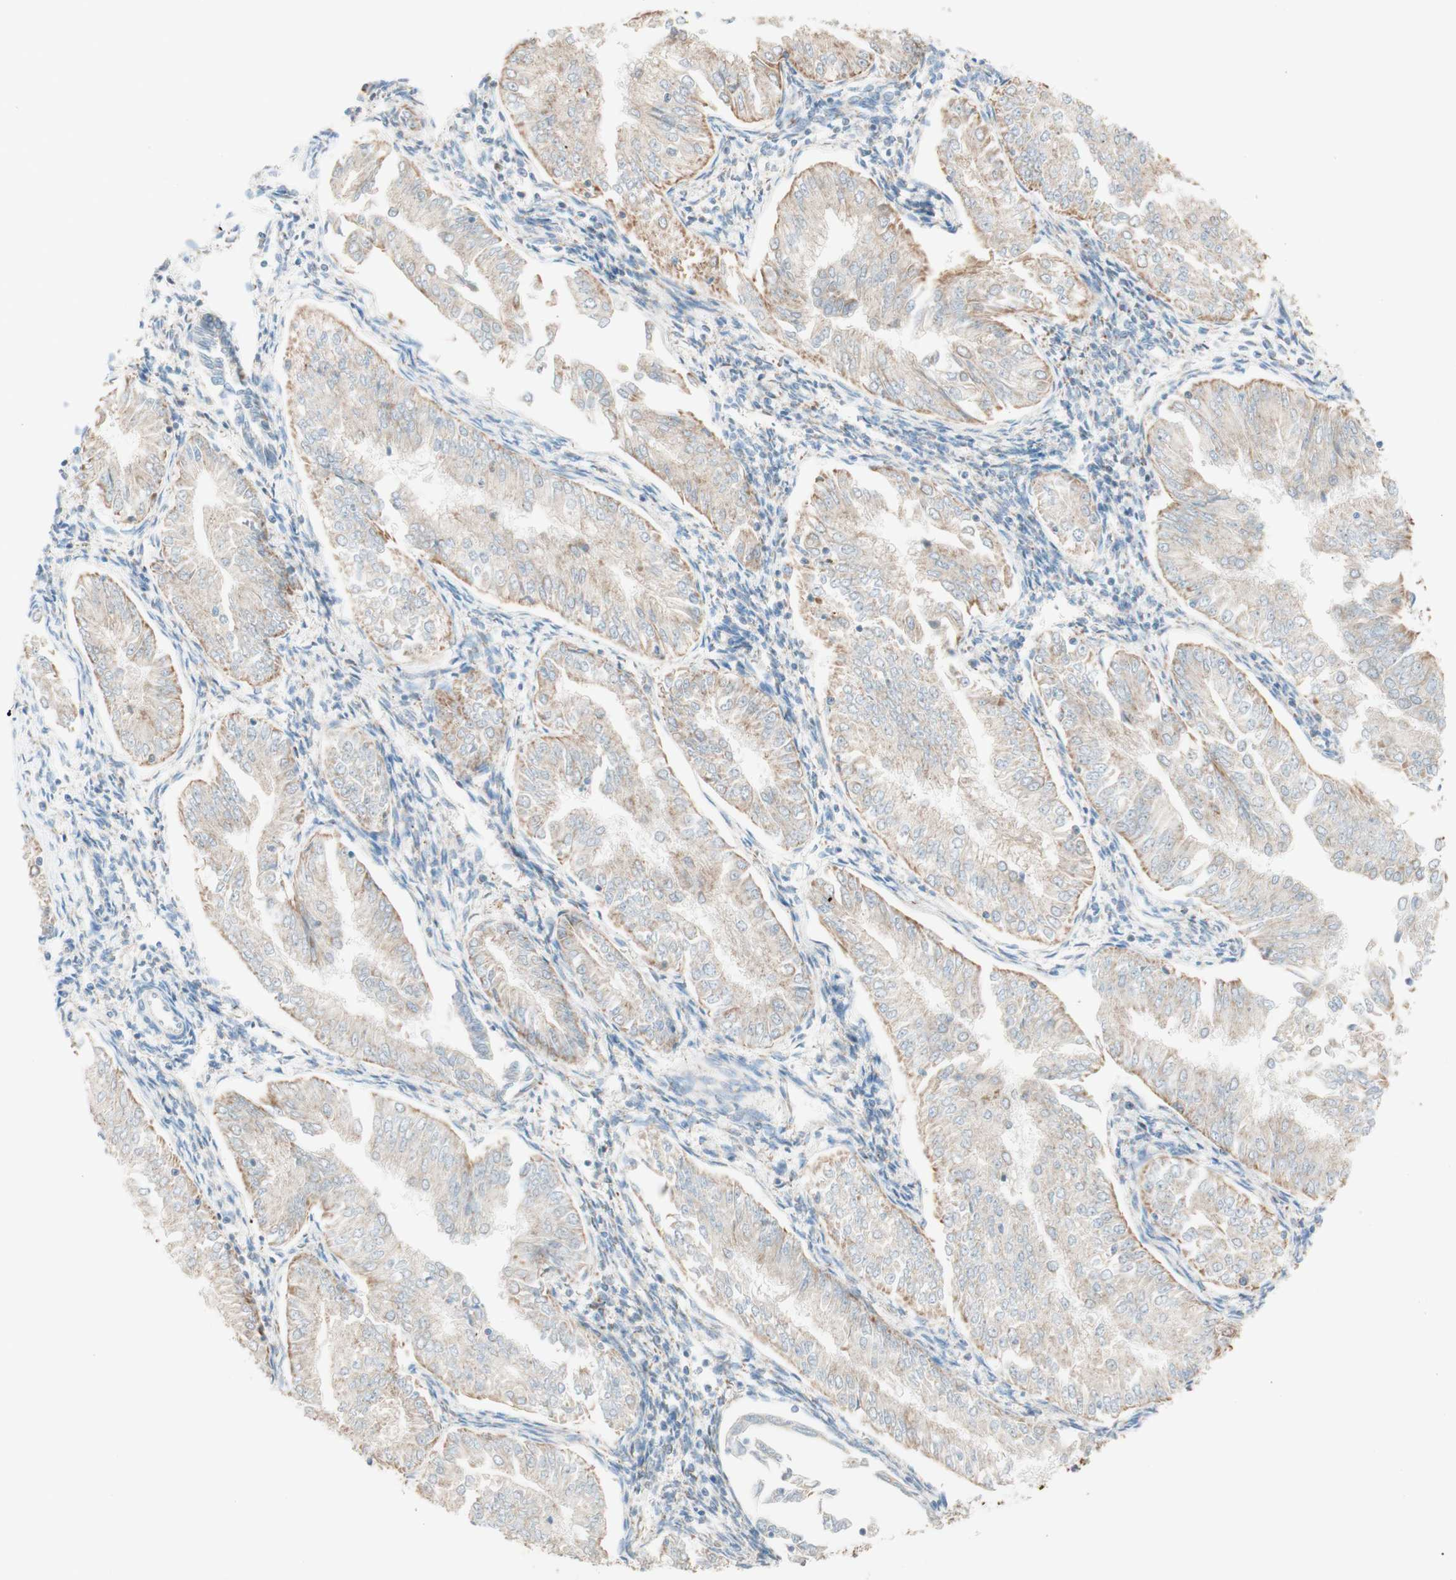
{"staining": {"intensity": "weak", "quantity": "25%-75%", "location": "cytoplasmic/membranous"}, "tissue": "endometrial cancer", "cell_type": "Tumor cells", "image_type": "cancer", "snomed": [{"axis": "morphology", "description": "Adenocarcinoma, NOS"}, {"axis": "topography", "description": "Endometrium"}], "caption": "A brown stain labels weak cytoplasmic/membranous positivity of a protein in human endometrial cancer (adenocarcinoma) tumor cells.", "gene": "TOMM20", "patient": {"sex": "female", "age": 53}}